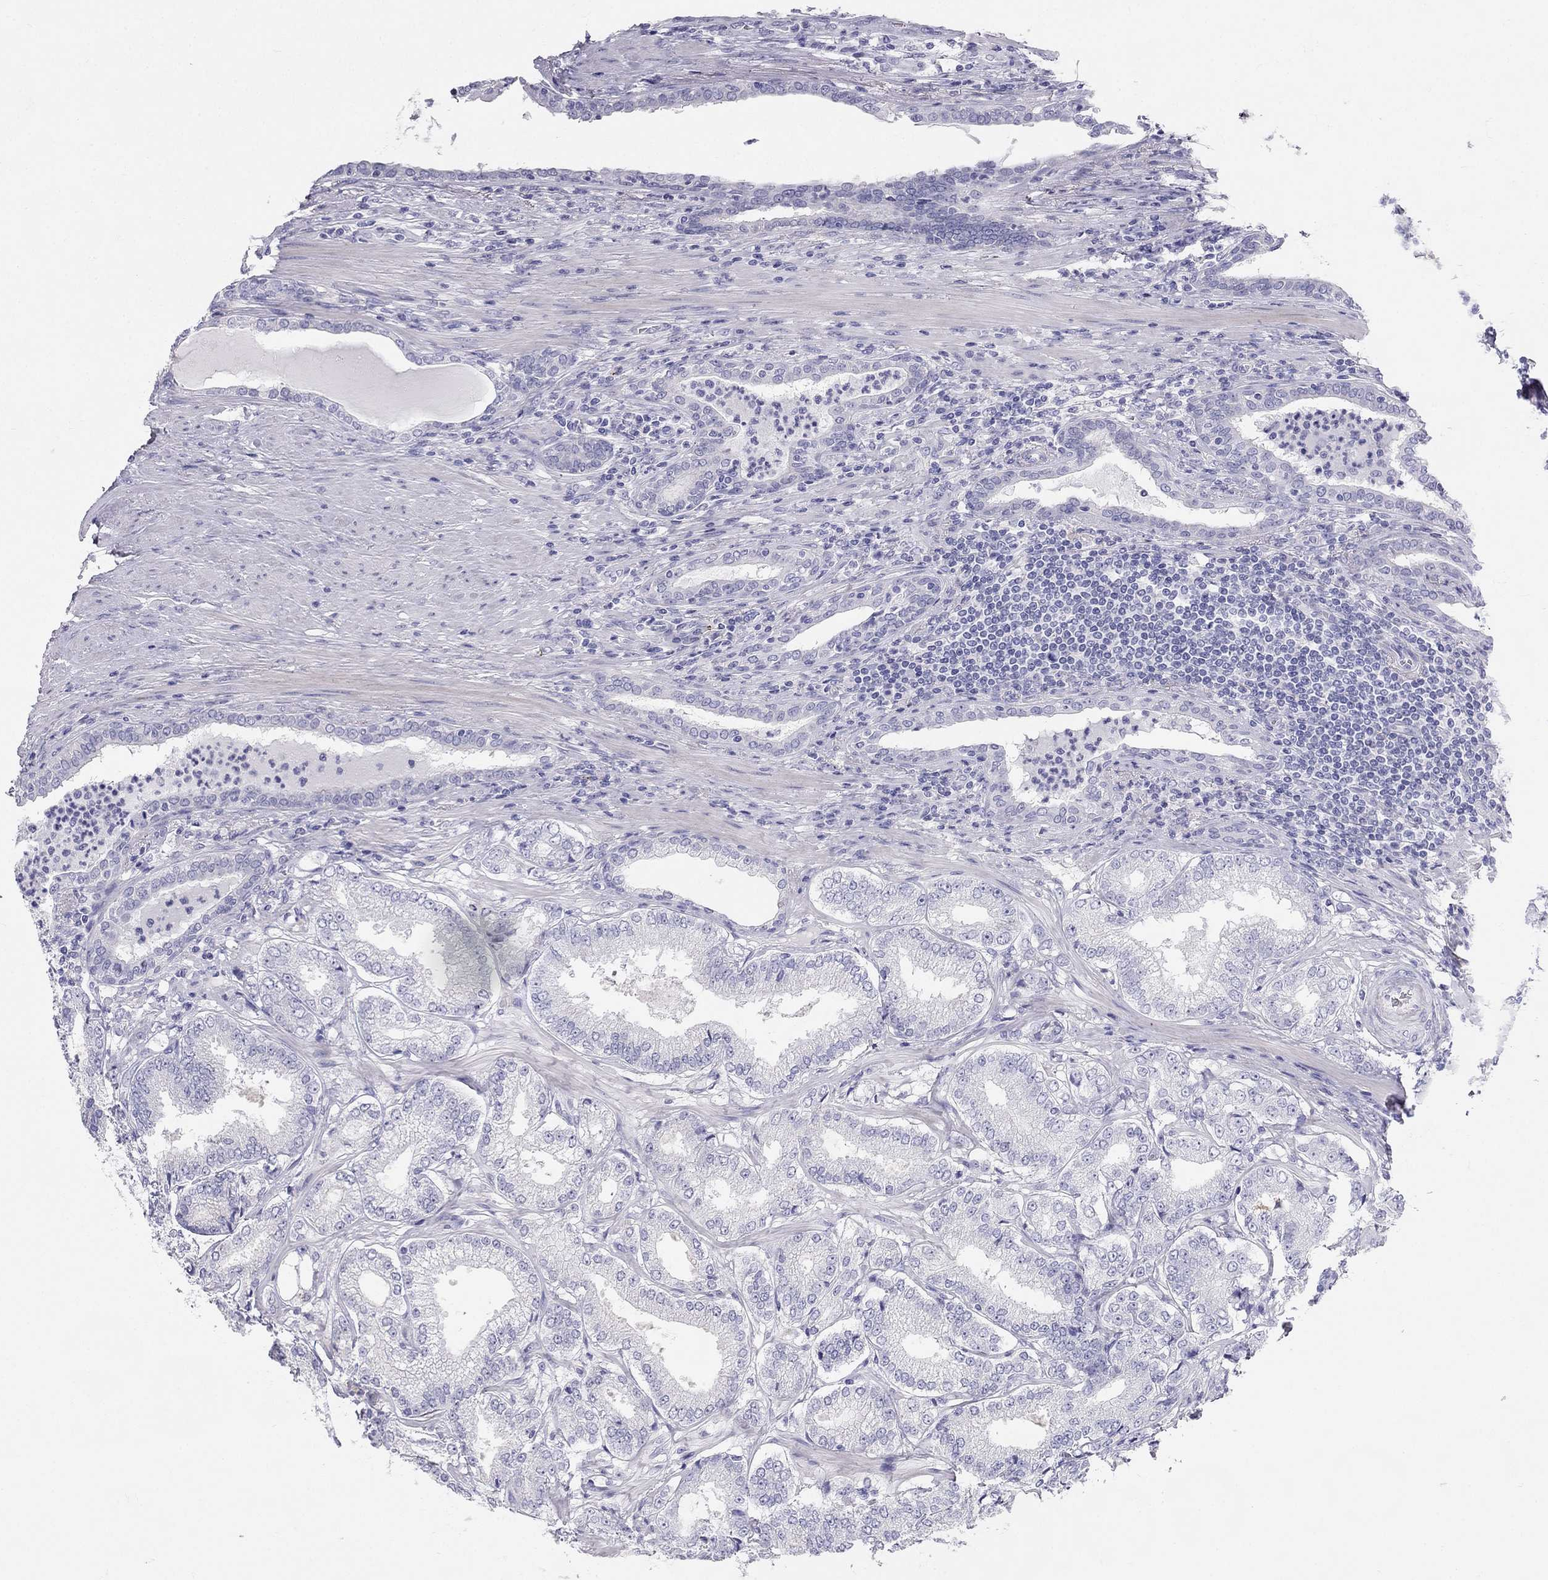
{"staining": {"intensity": "negative", "quantity": "none", "location": "none"}, "tissue": "prostate cancer", "cell_type": "Tumor cells", "image_type": "cancer", "snomed": [{"axis": "morphology", "description": "Adenocarcinoma, NOS"}, {"axis": "topography", "description": "Prostate"}], "caption": "Image shows no significant protein staining in tumor cells of adenocarcinoma (prostate). (DAB IHC, high magnification).", "gene": "RFLNA", "patient": {"sex": "male", "age": 65}}